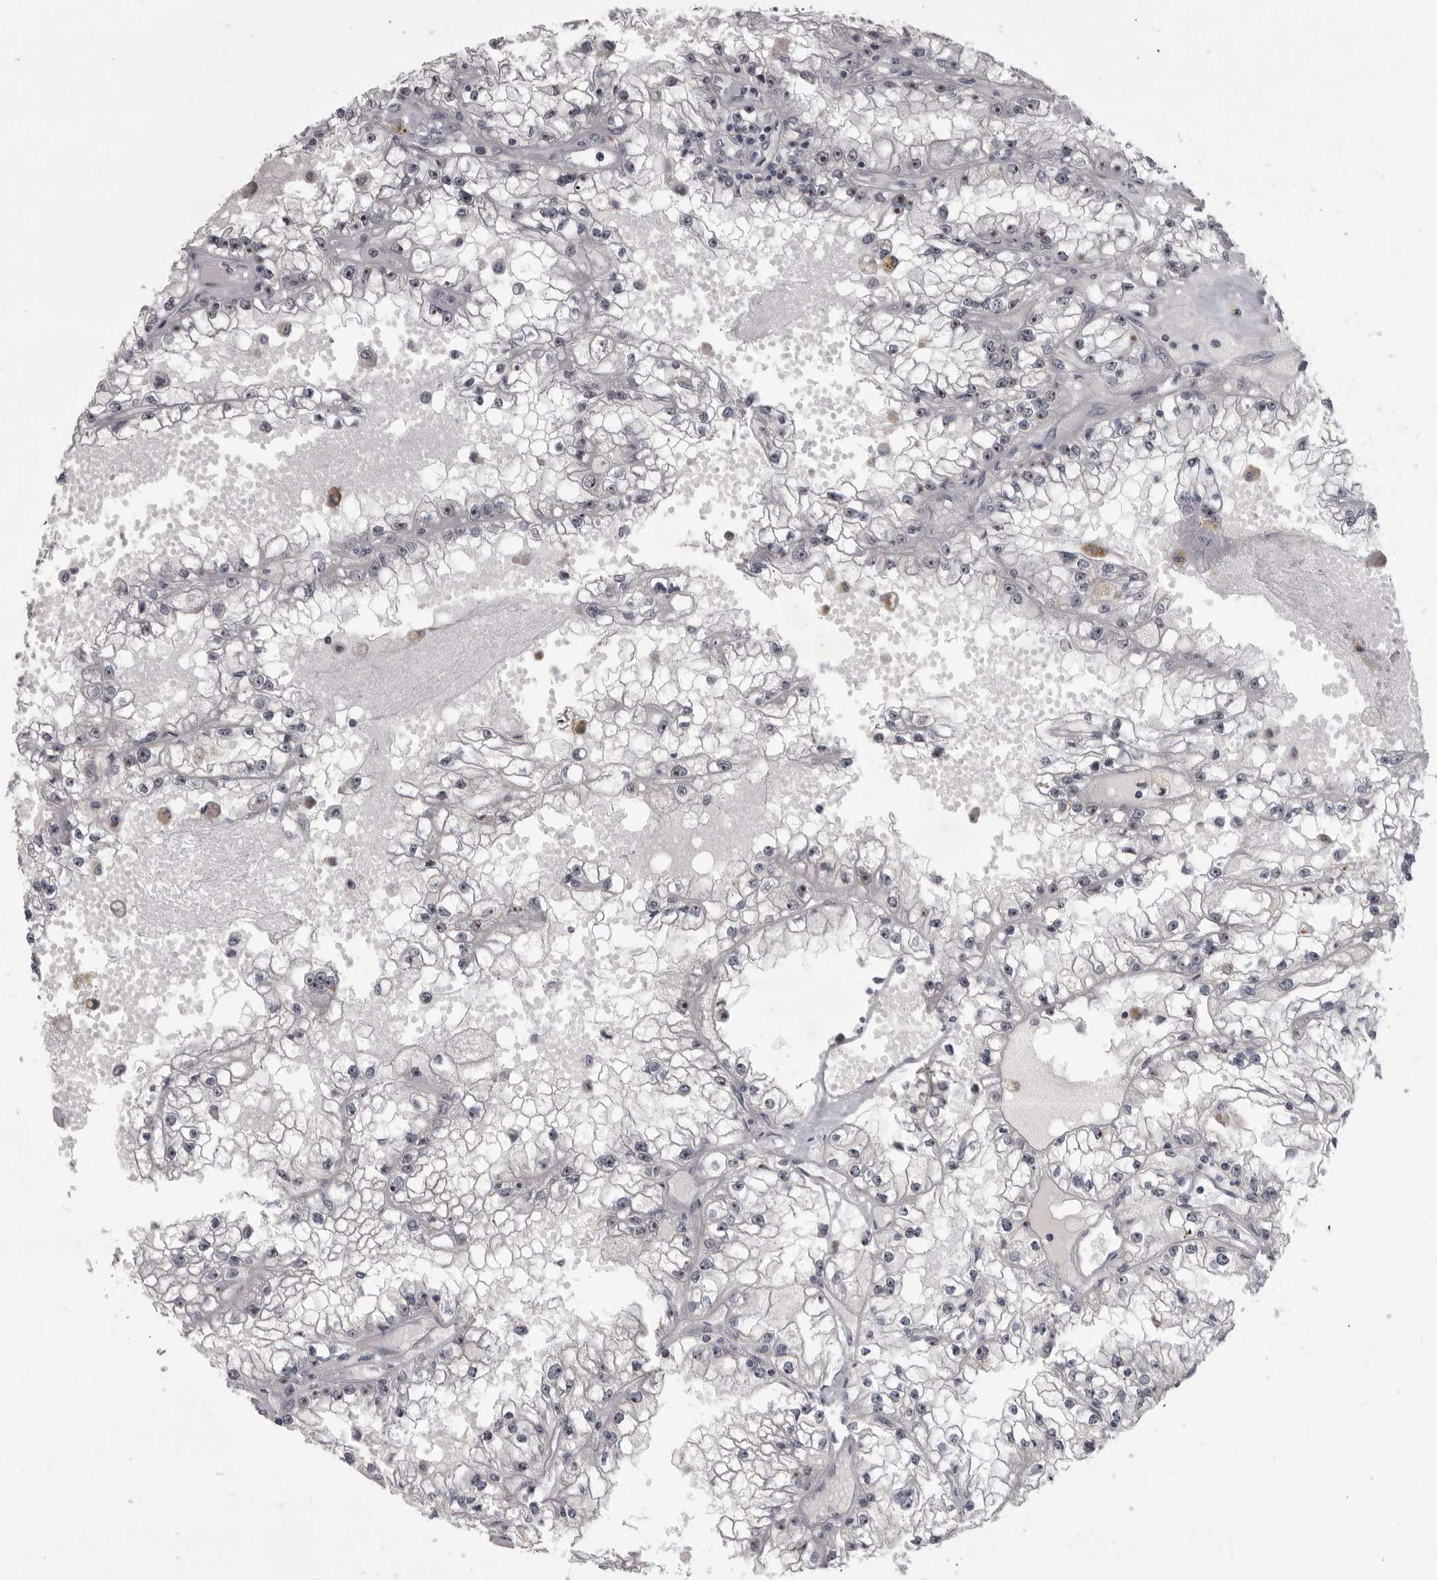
{"staining": {"intensity": "negative", "quantity": "none", "location": "none"}, "tissue": "renal cancer", "cell_type": "Tumor cells", "image_type": "cancer", "snomed": [{"axis": "morphology", "description": "Adenocarcinoma, NOS"}, {"axis": "topography", "description": "Kidney"}], "caption": "Human renal adenocarcinoma stained for a protein using IHC demonstrates no positivity in tumor cells.", "gene": "MRTO4", "patient": {"sex": "male", "age": 56}}